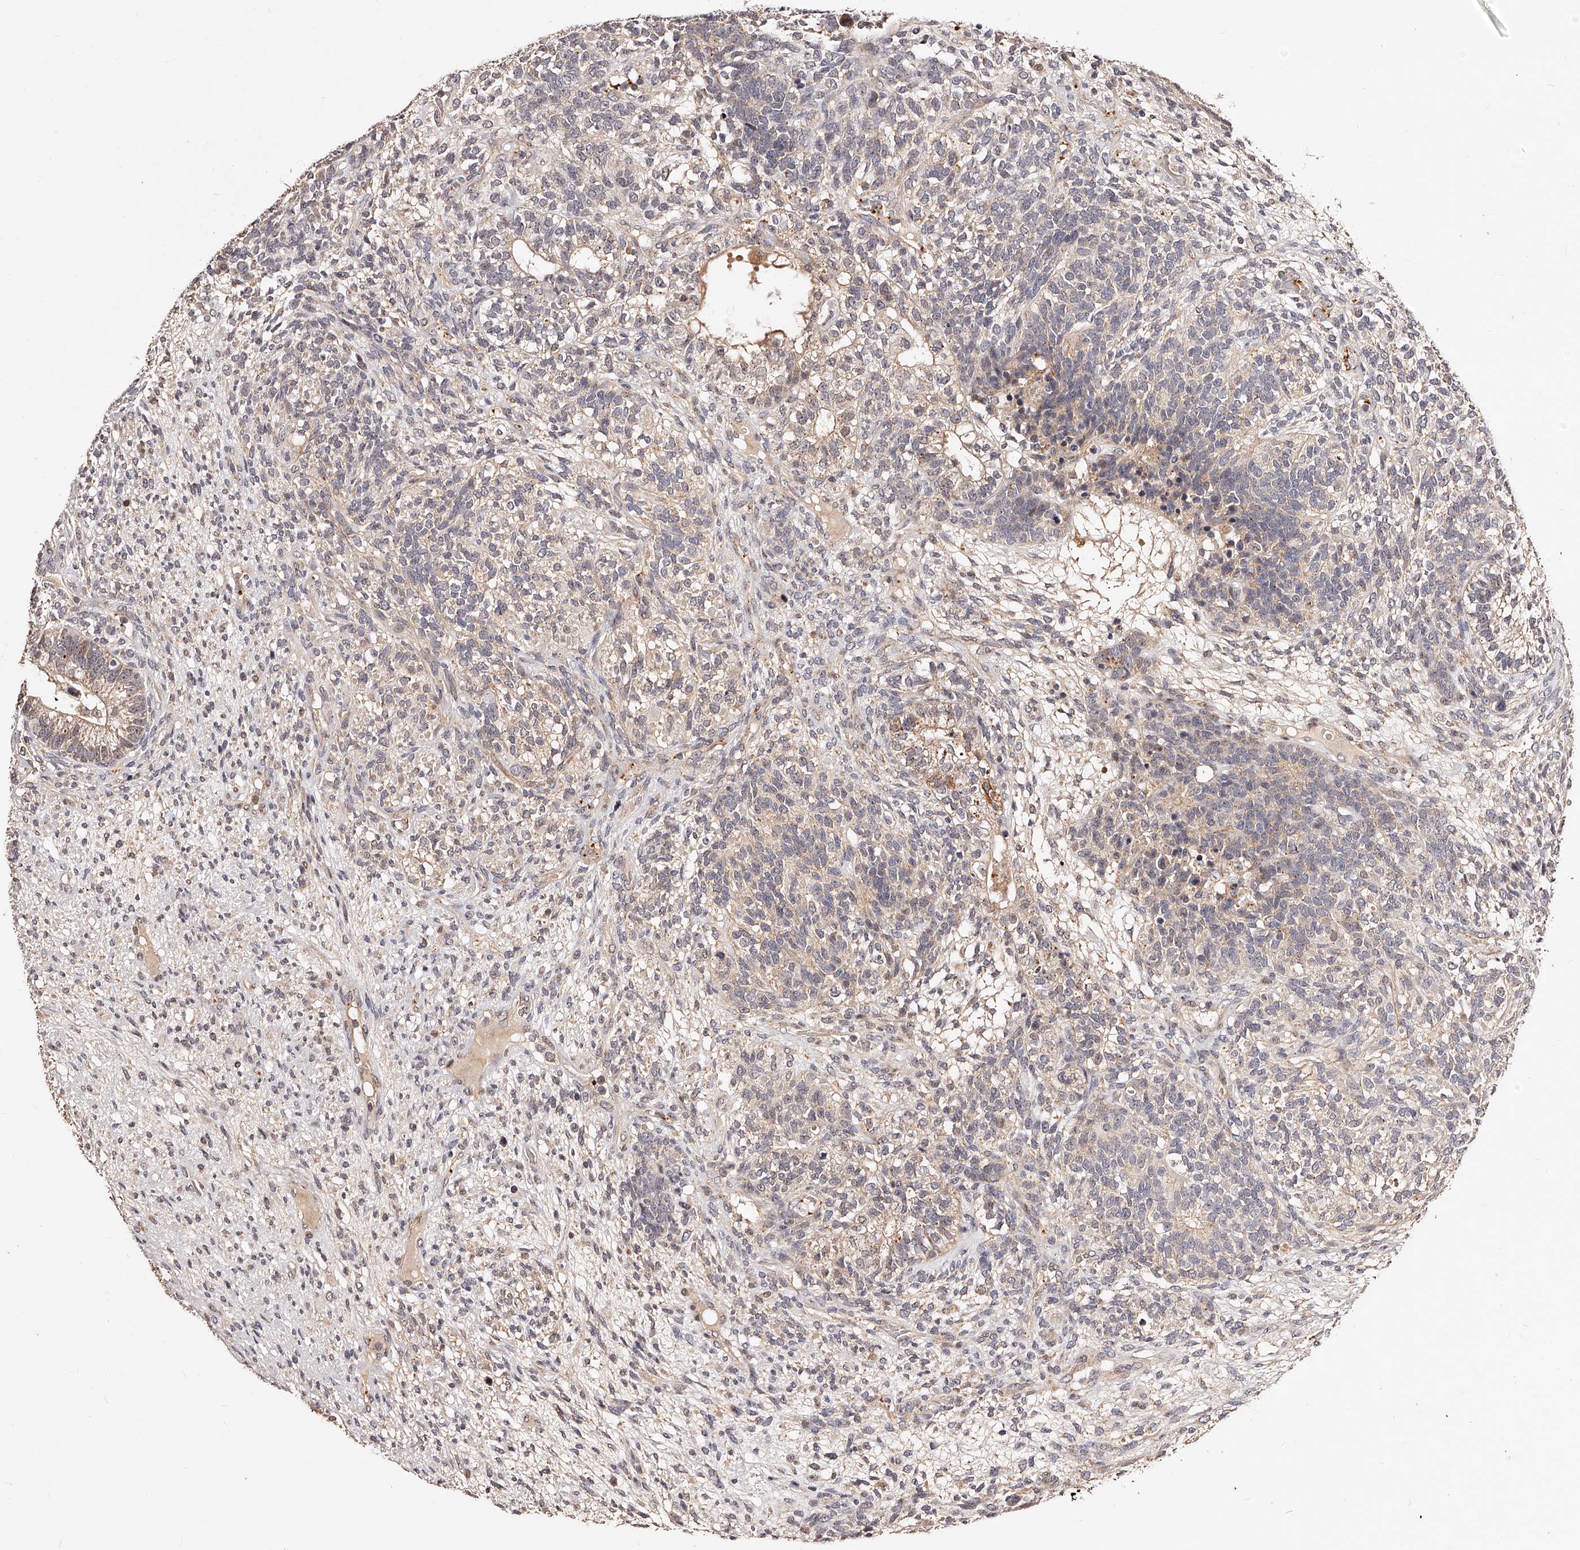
{"staining": {"intensity": "weak", "quantity": "<25%", "location": "cytoplasmic/membranous"}, "tissue": "testis cancer", "cell_type": "Tumor cells", "image_type": "cancer", "snomed": [{"axis": "morphology", "description": "Seminoma, NOS"}, {"axis": "morphology", "description": "Carcinoma, Embryonal, NOS"}, {"axis": "topography", "description": "Testis"}], "caption": "This is an immunohistochemistry micrograph of human testis embryonal carcinoma. There is no positivity in tumor cells.", "gene": "ZNF502", "patient": {"sex": "male", "age": 28}}